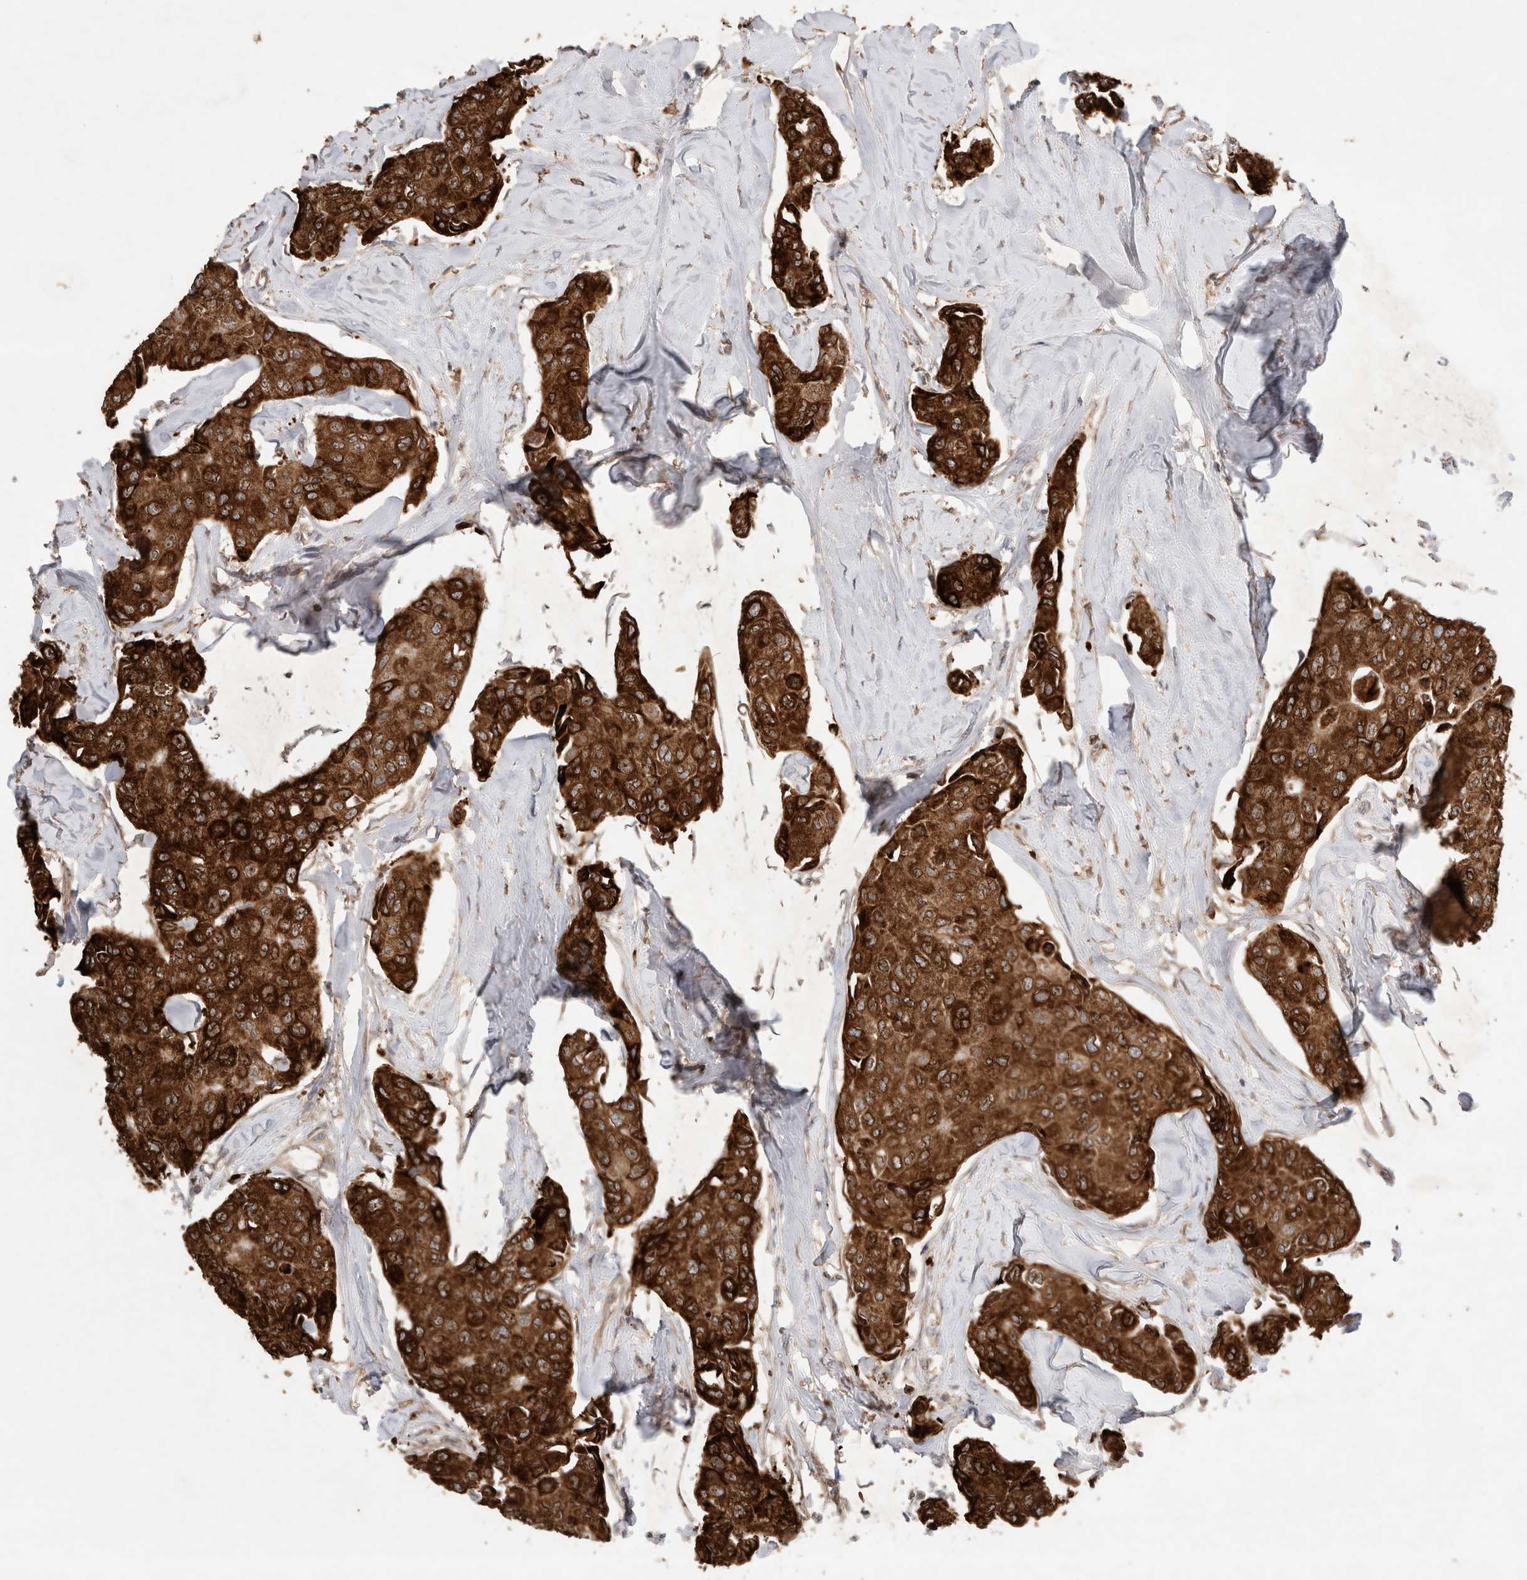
{"staining": {"intensity": "strong", "quantity": ">75%", "location": "cytoplasmic/membranous"}, "tissue": "breast cancer", "cell_type": "Tumor cells", "image_type": "cancer", "snomed": [{"axis": "morphology", "description": "Duct carcinoma"}, {"axis": "topography", "description": "Breast"}], "caption": "A high-resolution photomicrograph shows IHC staining of invasive ductal carcinoma (breast), which displays strong cytoplasmic/membranous staining in approximately >75% of tumor cells.", "gene": "FAM221A", "patient": {"sex": "female", "age": 80}}